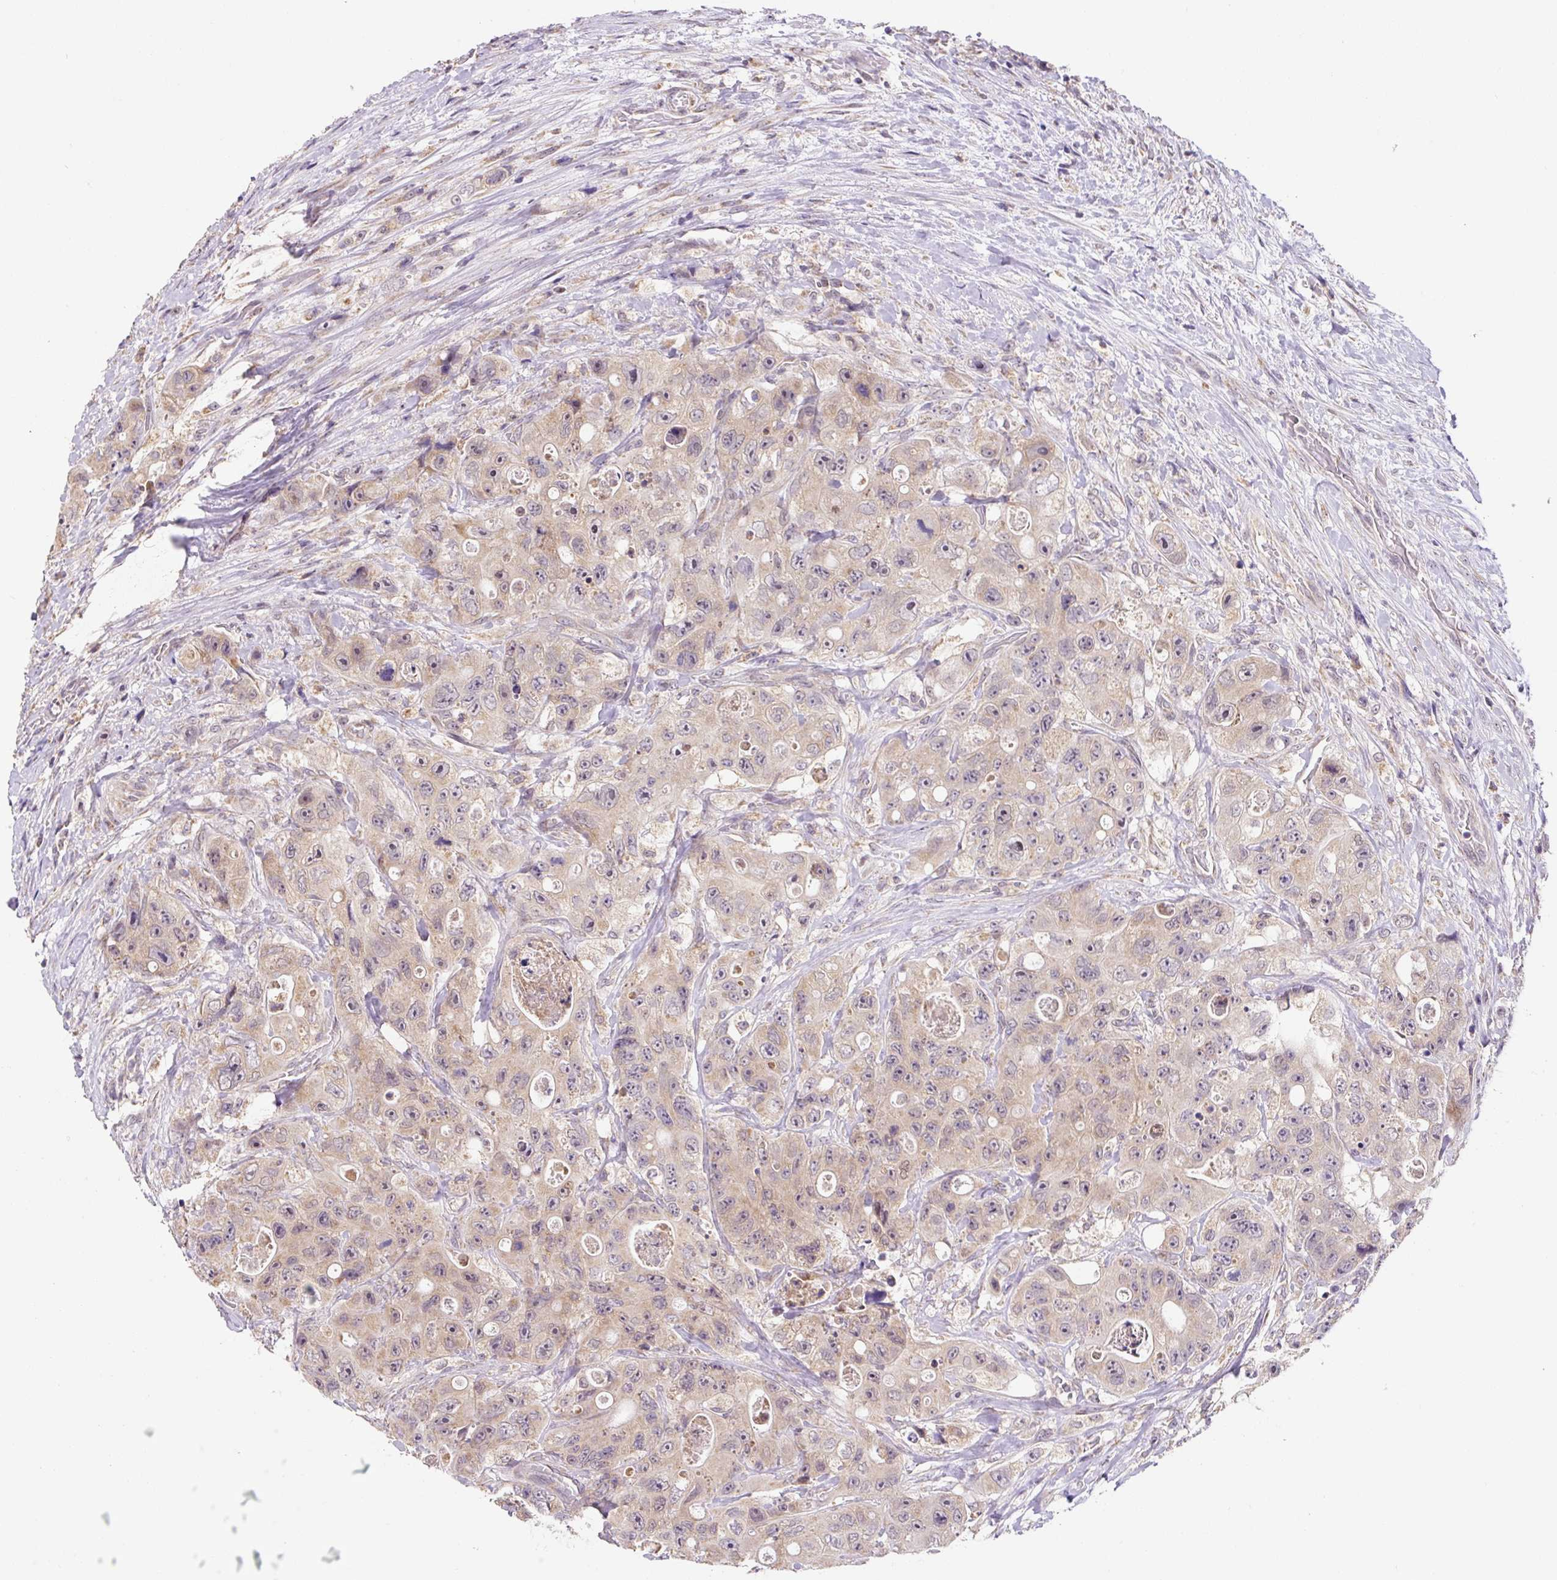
{"staining": {"intensity": "moderate", "quantity": ">75%", "location": "cytoplasmic/membranous"}, "tissue": "colorectal cancer", "cell_type": "Tumor cells", "image_type": "cancer", "snomed": [{"axis": "morphology", "description": "Adenocarcinoma, NOS"}, {"axis": "topography", "description": "Colon"}], "caption": "DAB immunohistochemical staining of colorectal adenocarcinoma demonstrates moderate cytoplasmic/membranous protein positivity in approximately >75% of tumor cells.", "gene": "MFSD9", "patient": {"sex": "female", "age": 46}}